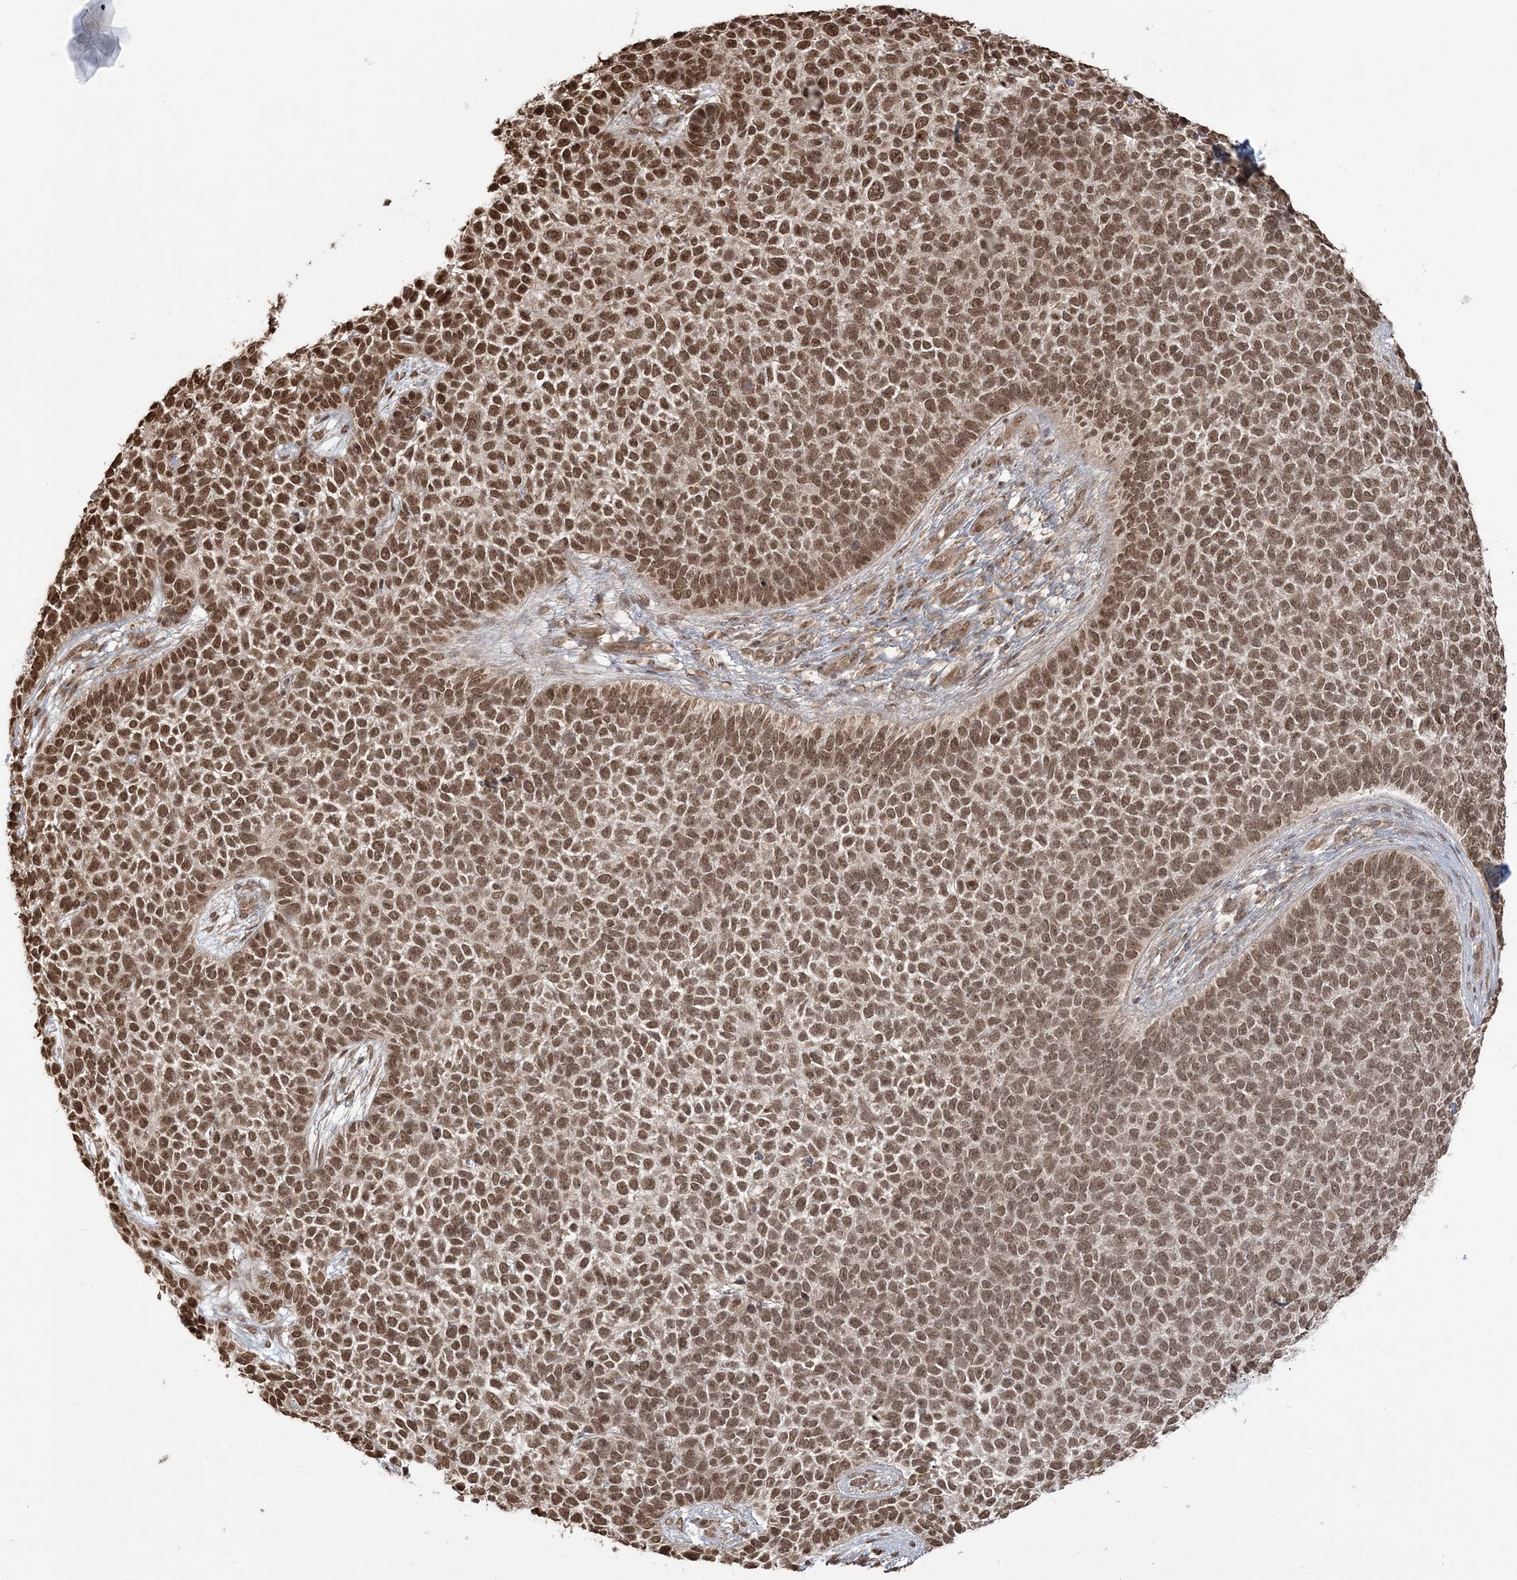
{"staining": {"intensity": "strong", "quantity": ">75%", "location": "nuclear"}, "tissue": "skin cancer", "cell_type": "Tumor cells", "image_type": "cancer", "snomed": [{"axis": "morphology", "description": "Basal cell carcinoma"}, {"axis": "topography", "description": "Skin"}], "caption": "Immunohistochemistry (IHC) photomicrograph of skin basal cell carcinoma stained for a protein (brown), which exhibits high levels of strong nuclear staining in about >75% of tumor cells.", "gene": "ZNF839", "patient": {"sex": "female", "age": 84}}